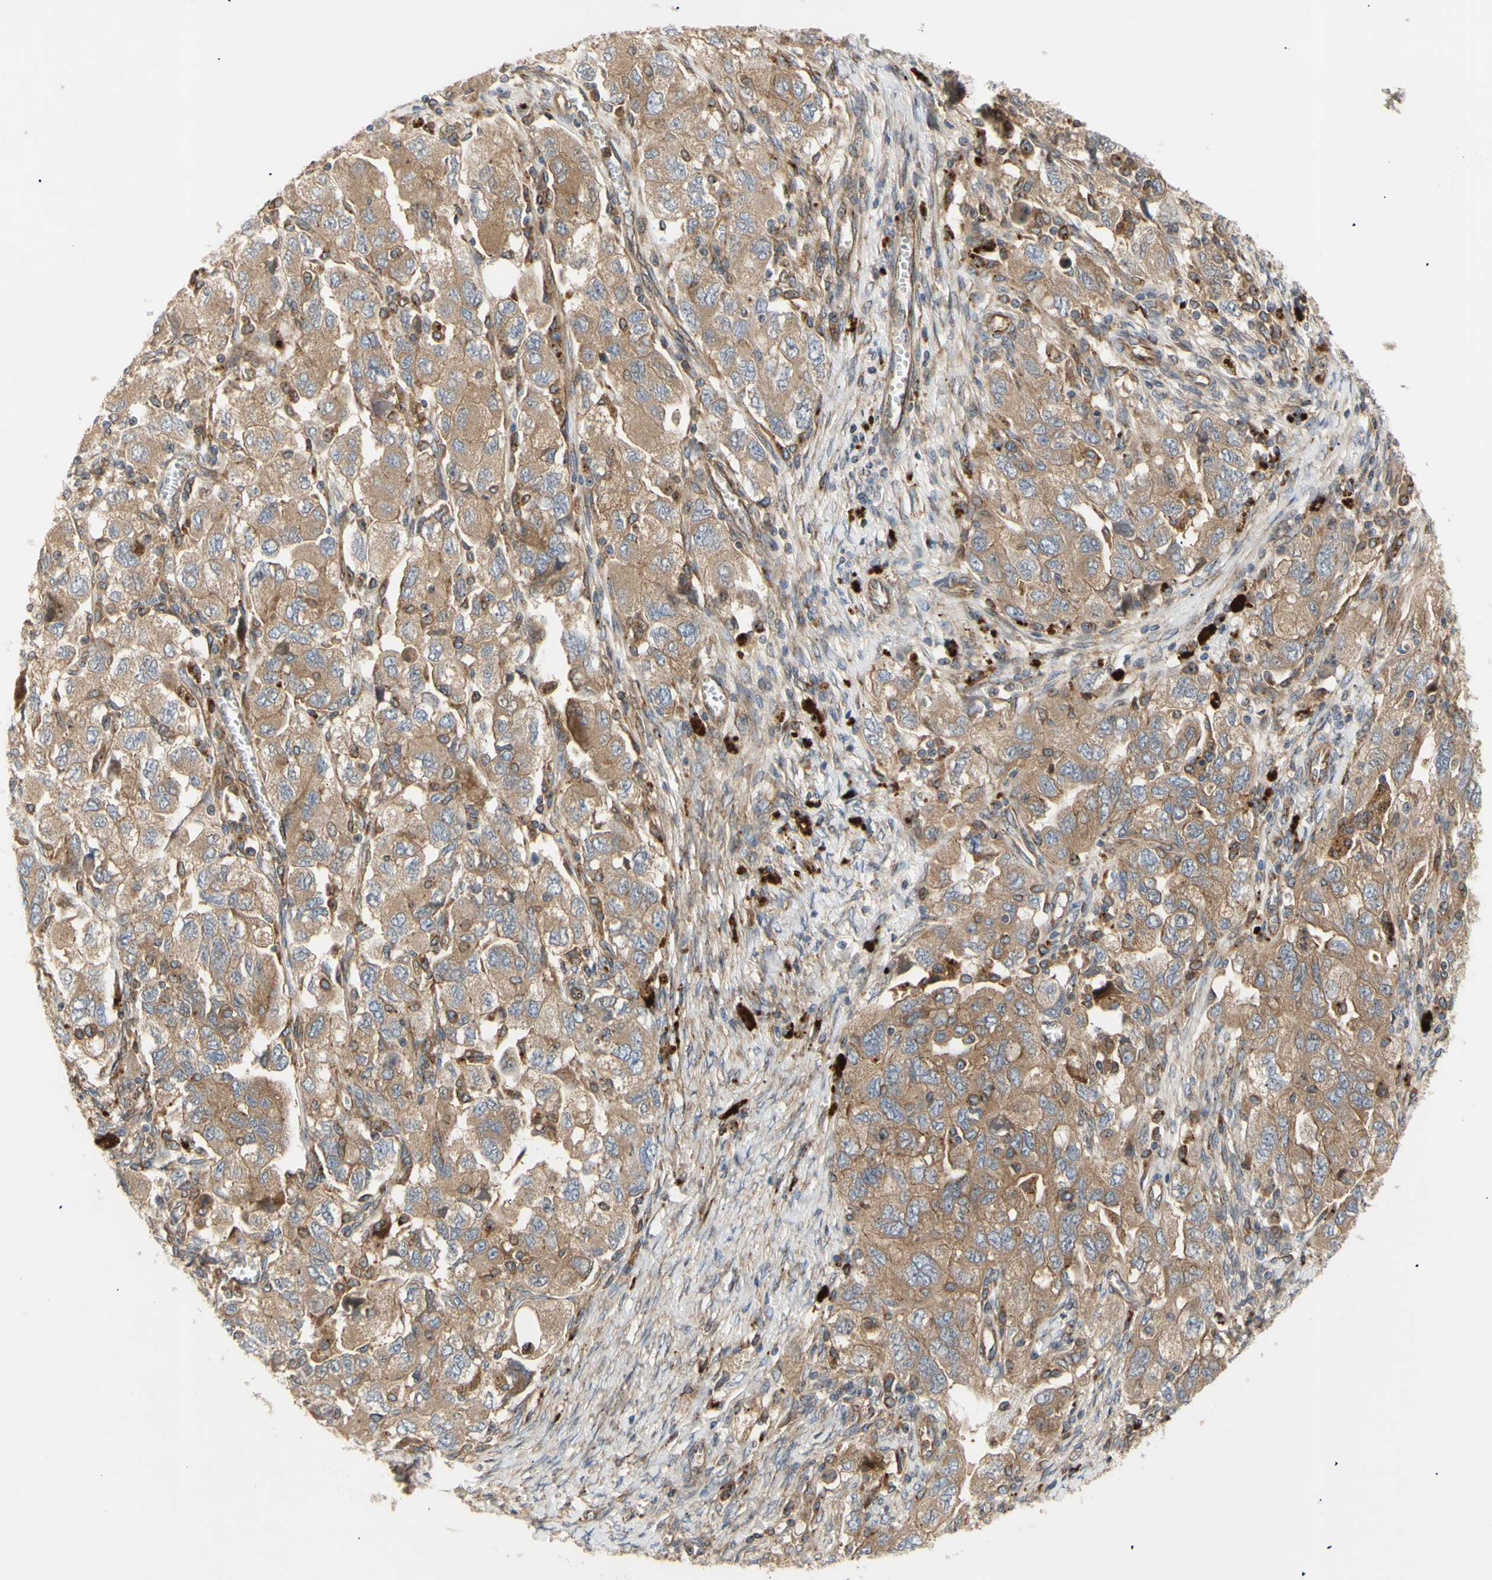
{"staining": {"intensity": "weak", "quantity": ">75%", "location": "cytoplasmic/membranous"}, "tissue": "ovarian cancer", "cell_type": "Tumor cells", "image_type": "cancer", "snomed": [{"axis": "morphology", "description": "Carcinoma, NOS"}, {"axis": "morphology", "description": "Cystadenocarcinoma, serous, NOS"}, {"axis": "topography", "description": "Ovary"}], "caption": "DAB immunohistochemical staining of ovarian cancer shows weak cytoplasmic/membranous protein staining in approximately >75% of tumor cells. Nuclei are stained in blue.", "gene": "TUBG2", "patient": {"sex": "female", "age": 69}}